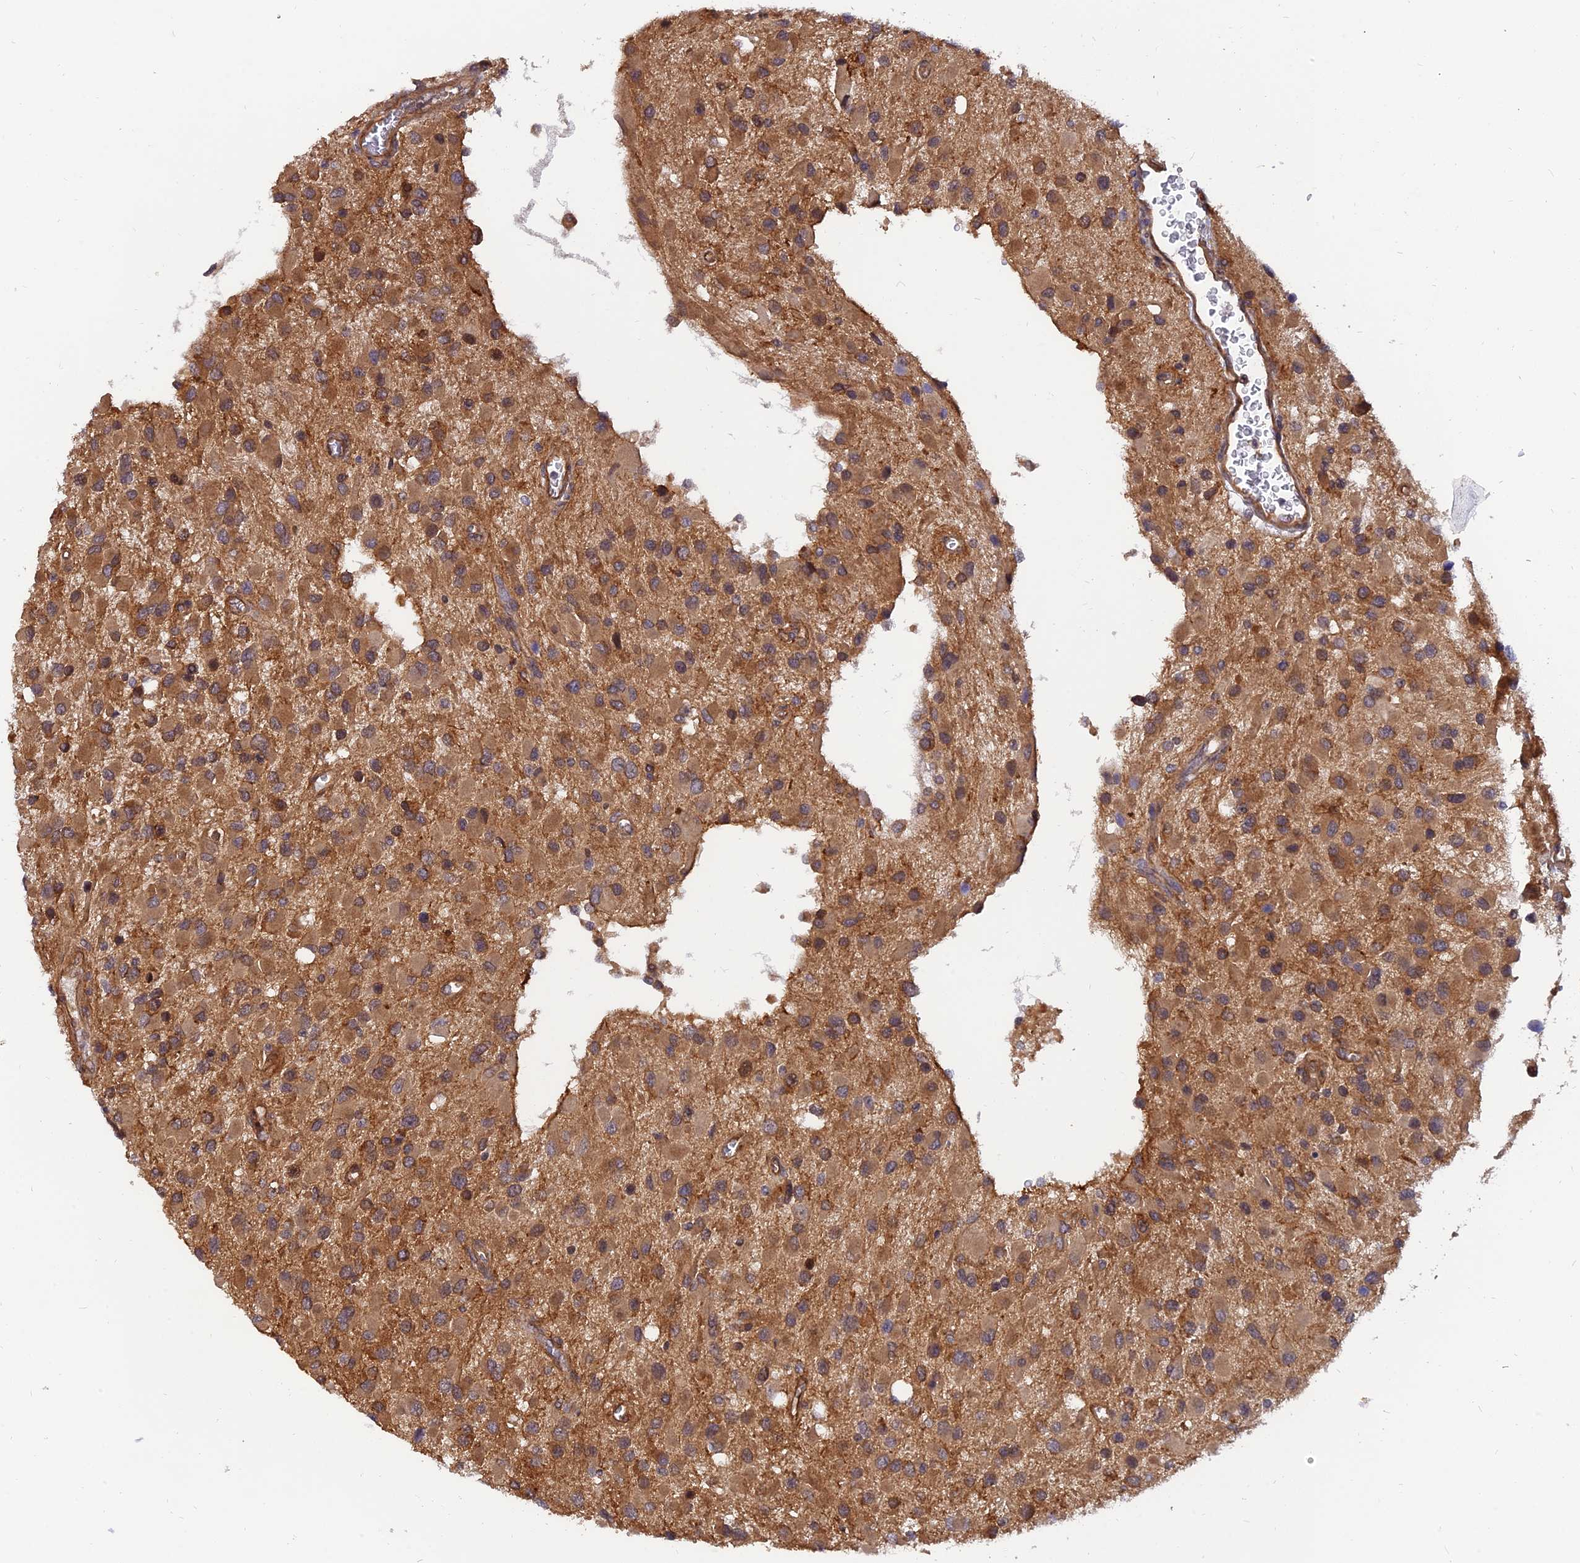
{"staining": {"intensity": "moderate", "quantity": ">75%", "location": "cytoplasmic/membranous"}, "tissue": "glioma", "cell_type": "Tumor cells", "image_type": "cancer", "snomed": [{"axis": "morphology", "description": "Glioma, malignant, High grade"}, {"axis": "topography", "description": "Brain"}], "caption": "Tumor cells exhibit medium levels of moderate cytoplasmic/membranous positivity in about >75% of cells in human malignant glioma (high-grade).", "gene": "WDR41", "patient": {"sex": "male", "age": 53}}